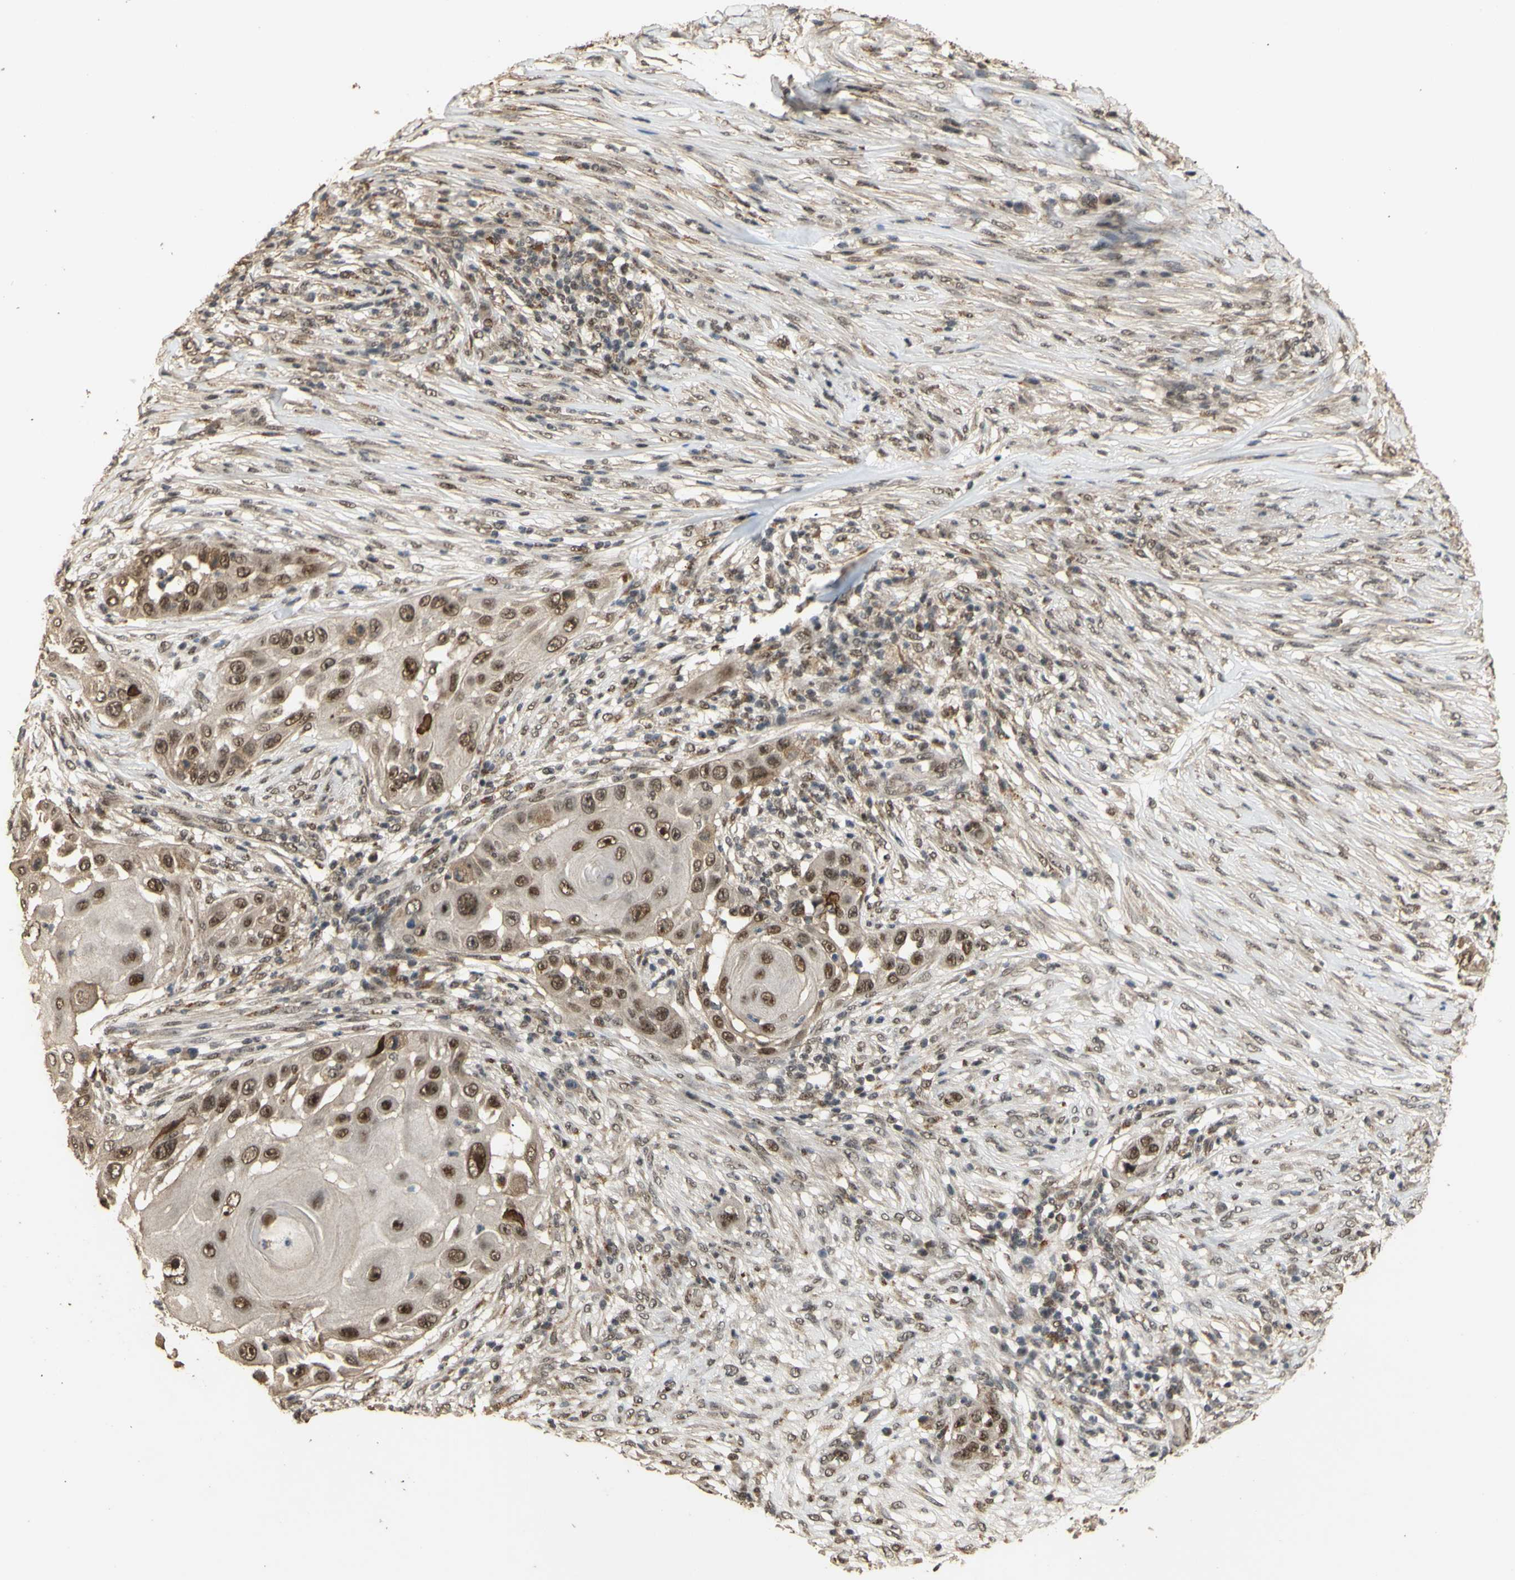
{"staining": {"intensity": "moderate", "quantity": ">75%", "location": "cytoplasmic/membranous,nuclear"}, "tissue": "skin cancer", "cell_type": "Tumor cells", "image_type": "cancer", "snomed": [{"axis": "morphology", "description": "Squamous cell carcinoma, NOS"}, {"axis": "topography", "description": "Skin"}], "caption": "Protein staining reveals moderate cytoplasmic/membranous and nuclear expression in about >75% of tumor cells in skin cancer (squamous cell carcinoma). The staining was performed using DAB to visualize the protein expression in brown, while the nuclei were stained in blue with hematoxylin (Magnification: 20x).", "gene": "GTF2E2", "patient": {"sex": "female", "age": 44}}